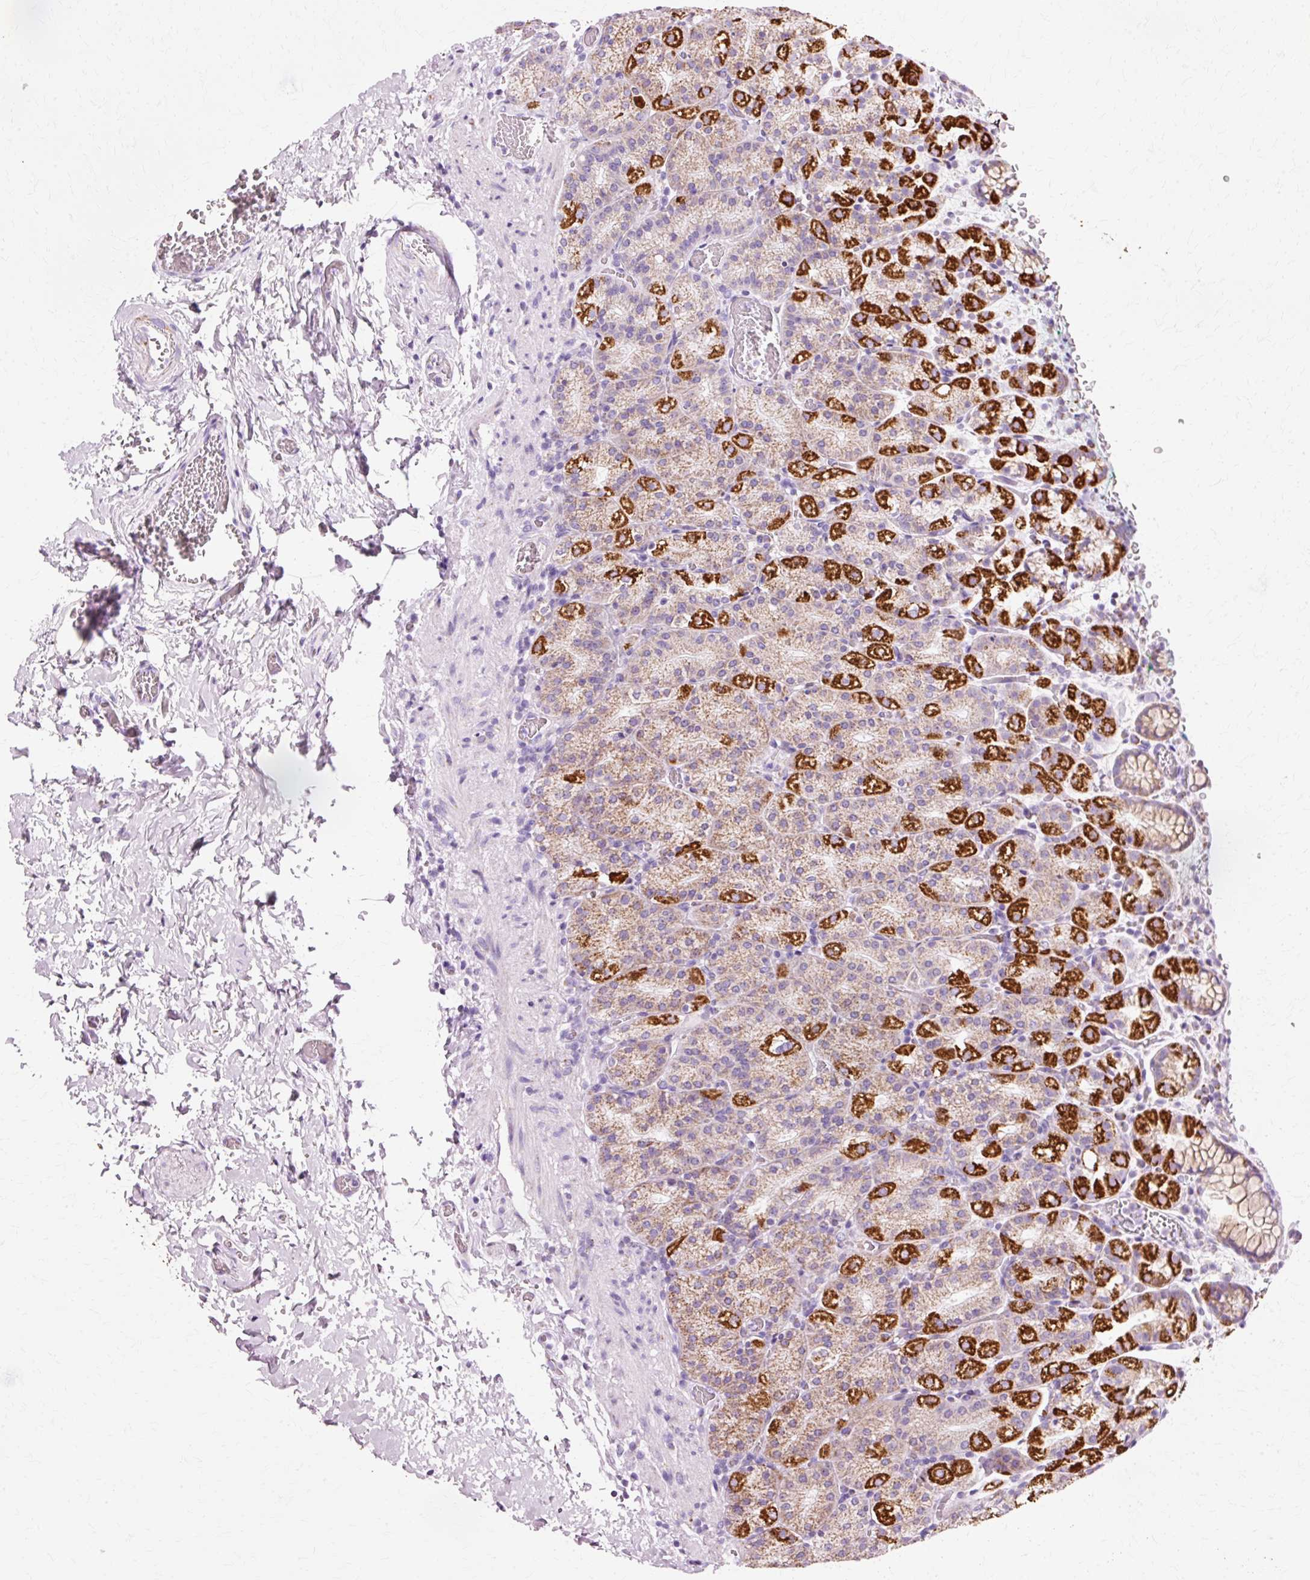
{"staining": {"intensity": "strong", "quantity": "25%-75%", "location": "cytoplasmic/membranous"}, "tissue": "stomach", "cell_type": "Glandular cells", "image_type": "normal", "snomed": [{"axis": "morphology", "description": "Normal tissue, NOS"}, {"axis": "topography", "description": "Stomach, upper"}], "caption": "Immunohistochemical staining of normal human stomach reveals 25%-75% levels of strong cytoplasmic/membranous protein expression in about 25%-75% of glandular cells. (brown staining indicates protein expression, while blue staining denotes nuclei).", "gene": "ATP5PO", "patient": {"sex": "female", "age": 81}}